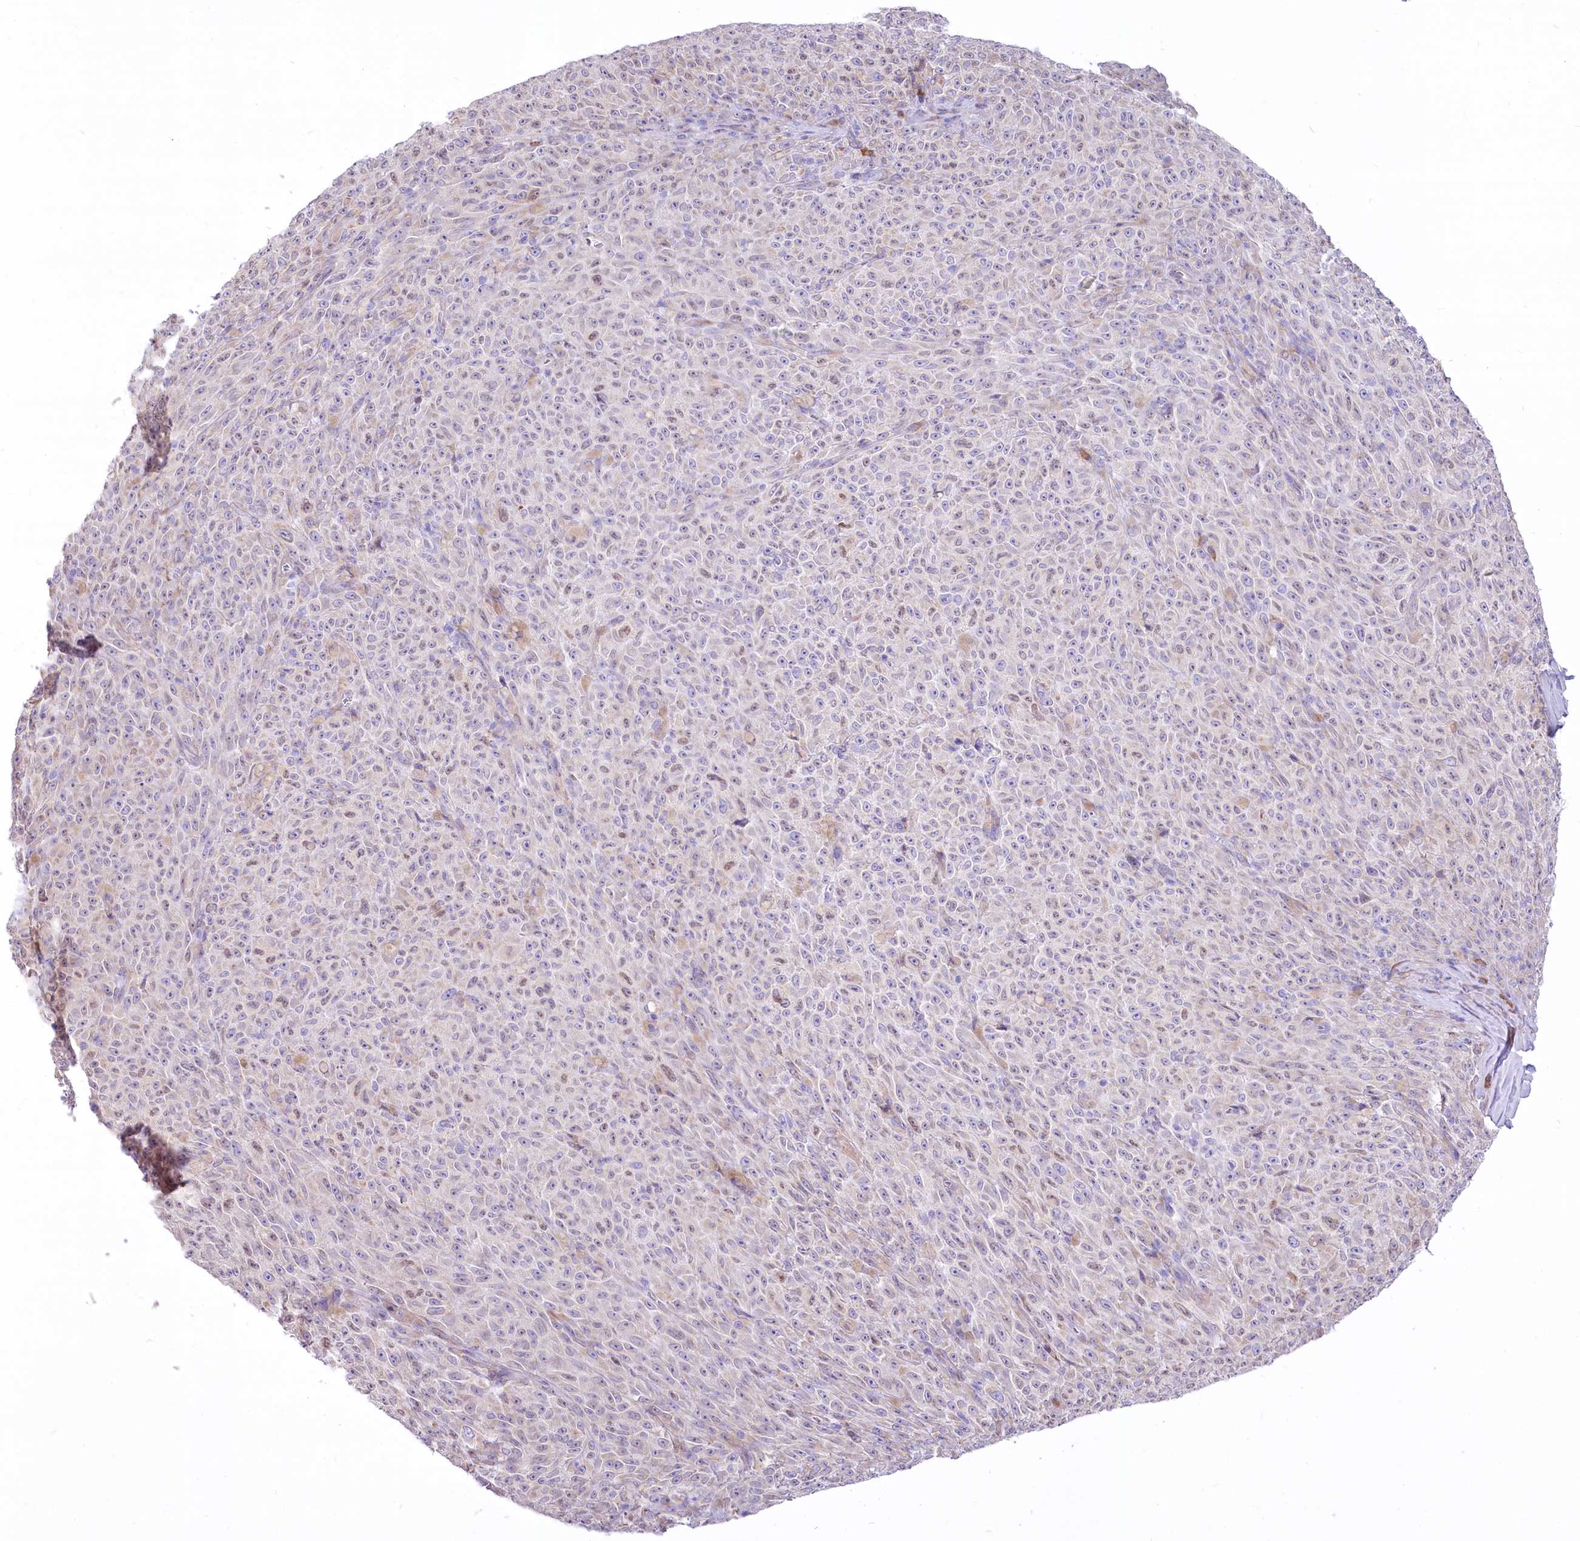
{"staining": {"intensity": "negative", "quantity": "none", "location": "none"}, "tissue": "melanoma", "cell_type": "Tumor cells", "image_type": "cancer", "snomed": [{"axis": "morphology", "description": "Malignant melanoma, NOS"}, {"axis": "topography", "description": "Skin"}], "caption": "DAB (3,3'-diaminobenzidine) immunohistochemical staining of melanoma shows no significant expression in tumor cells. (DAB IHC, high magnification).", "gene": "STT3B", "patient": {"sex": "female", "age": 82}}